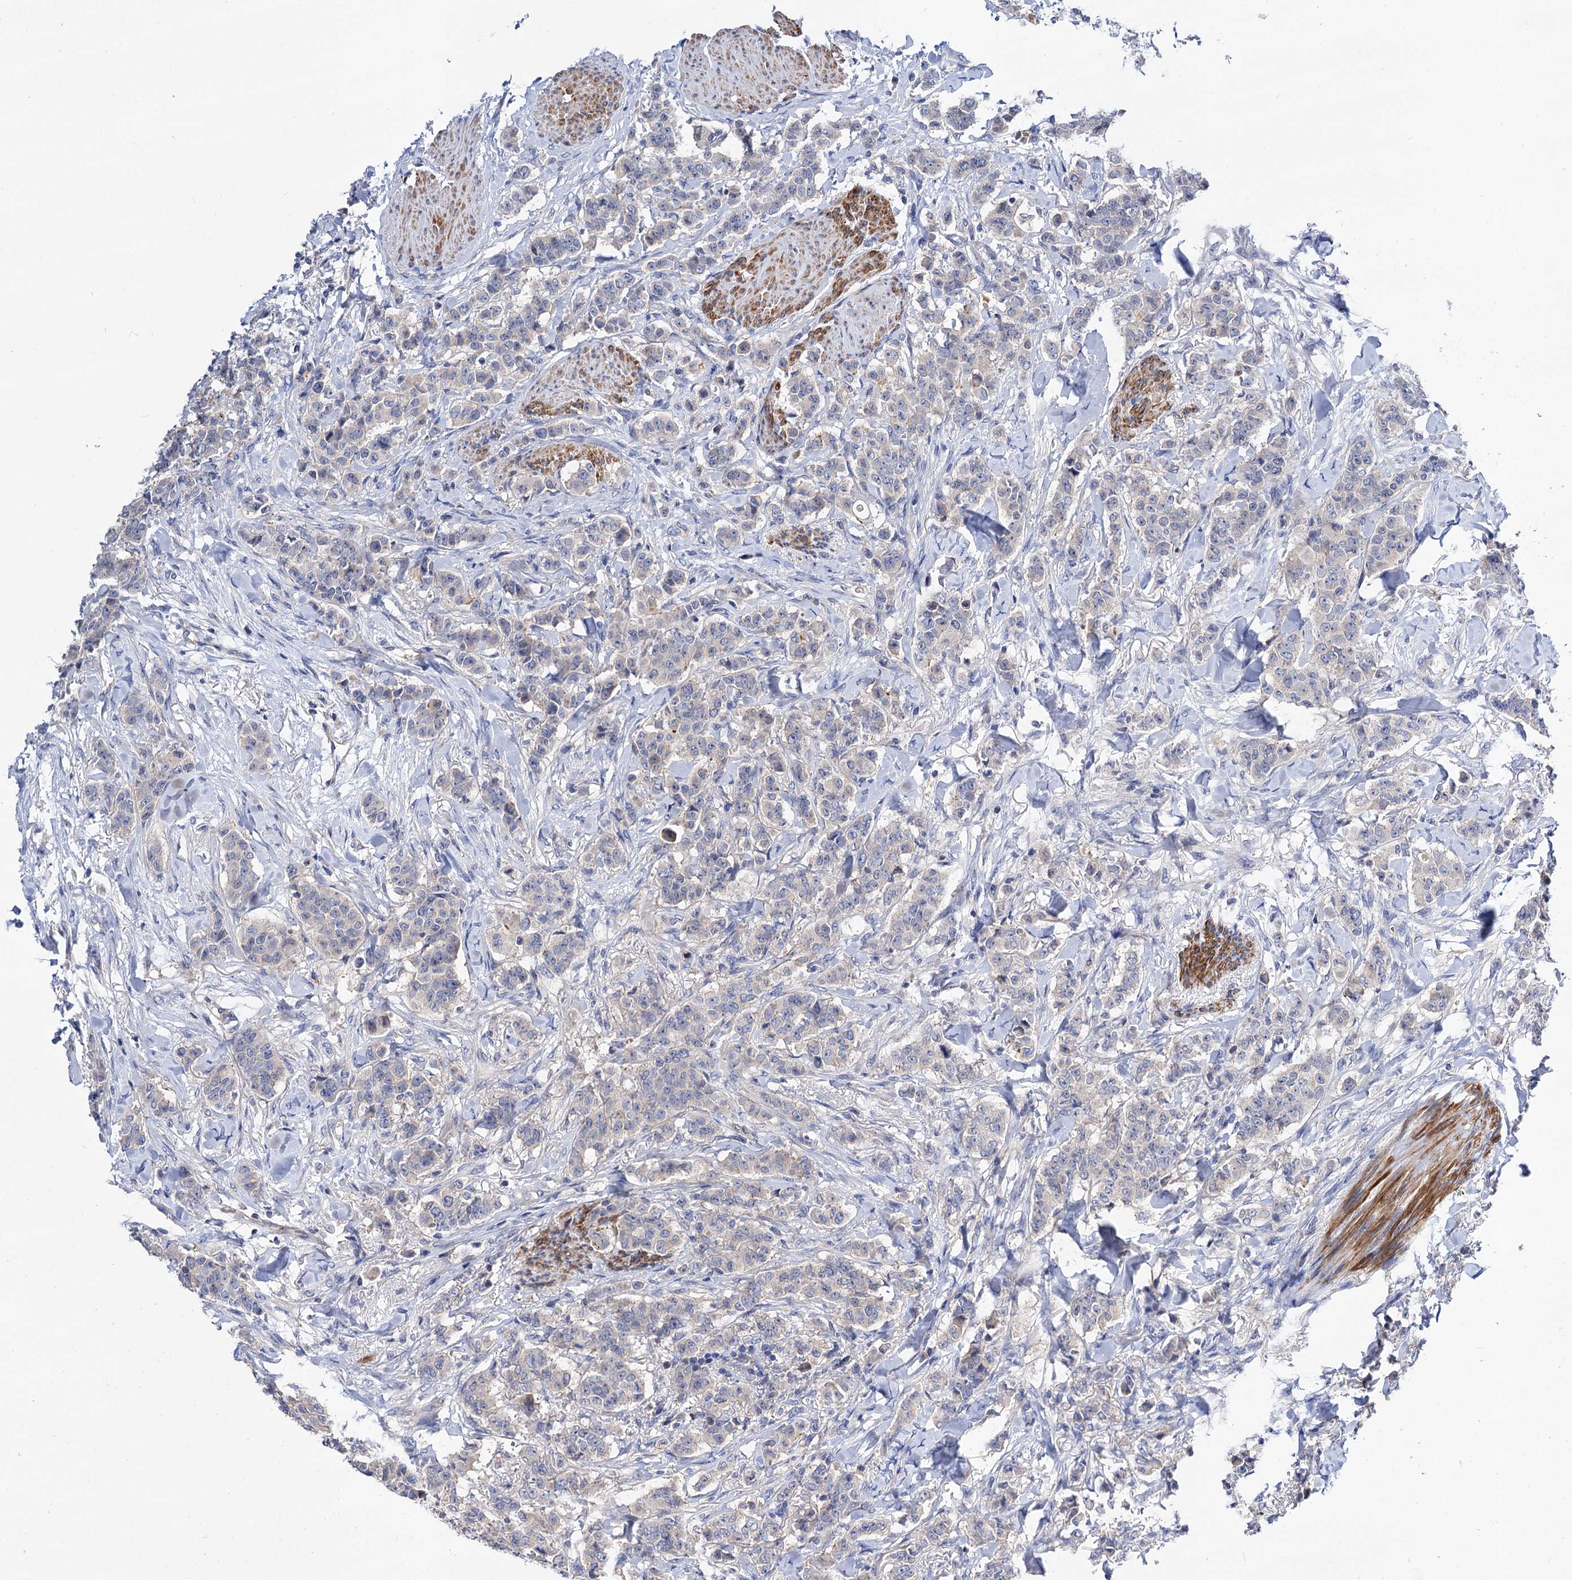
{"staining": {"intensity": "negative", "quantity": "none", "location": "none"}, "tissue": "breast cancer", "cell_type": "Tumor cells", "image_type": "cancer", "snomed": [{"axis": "morphology", "description": "Duct carcinoma"}, {"axis": "topography", "description": "Breast"}], "caption": "A high-resolution histopathology image shows immunohistochemistry staining of breast cancer (intraductal carcinoma), which displays no significant expression in tumor cells.", "gene": "NUDCD2", "patient": {"sex": "female", "age": 40}}